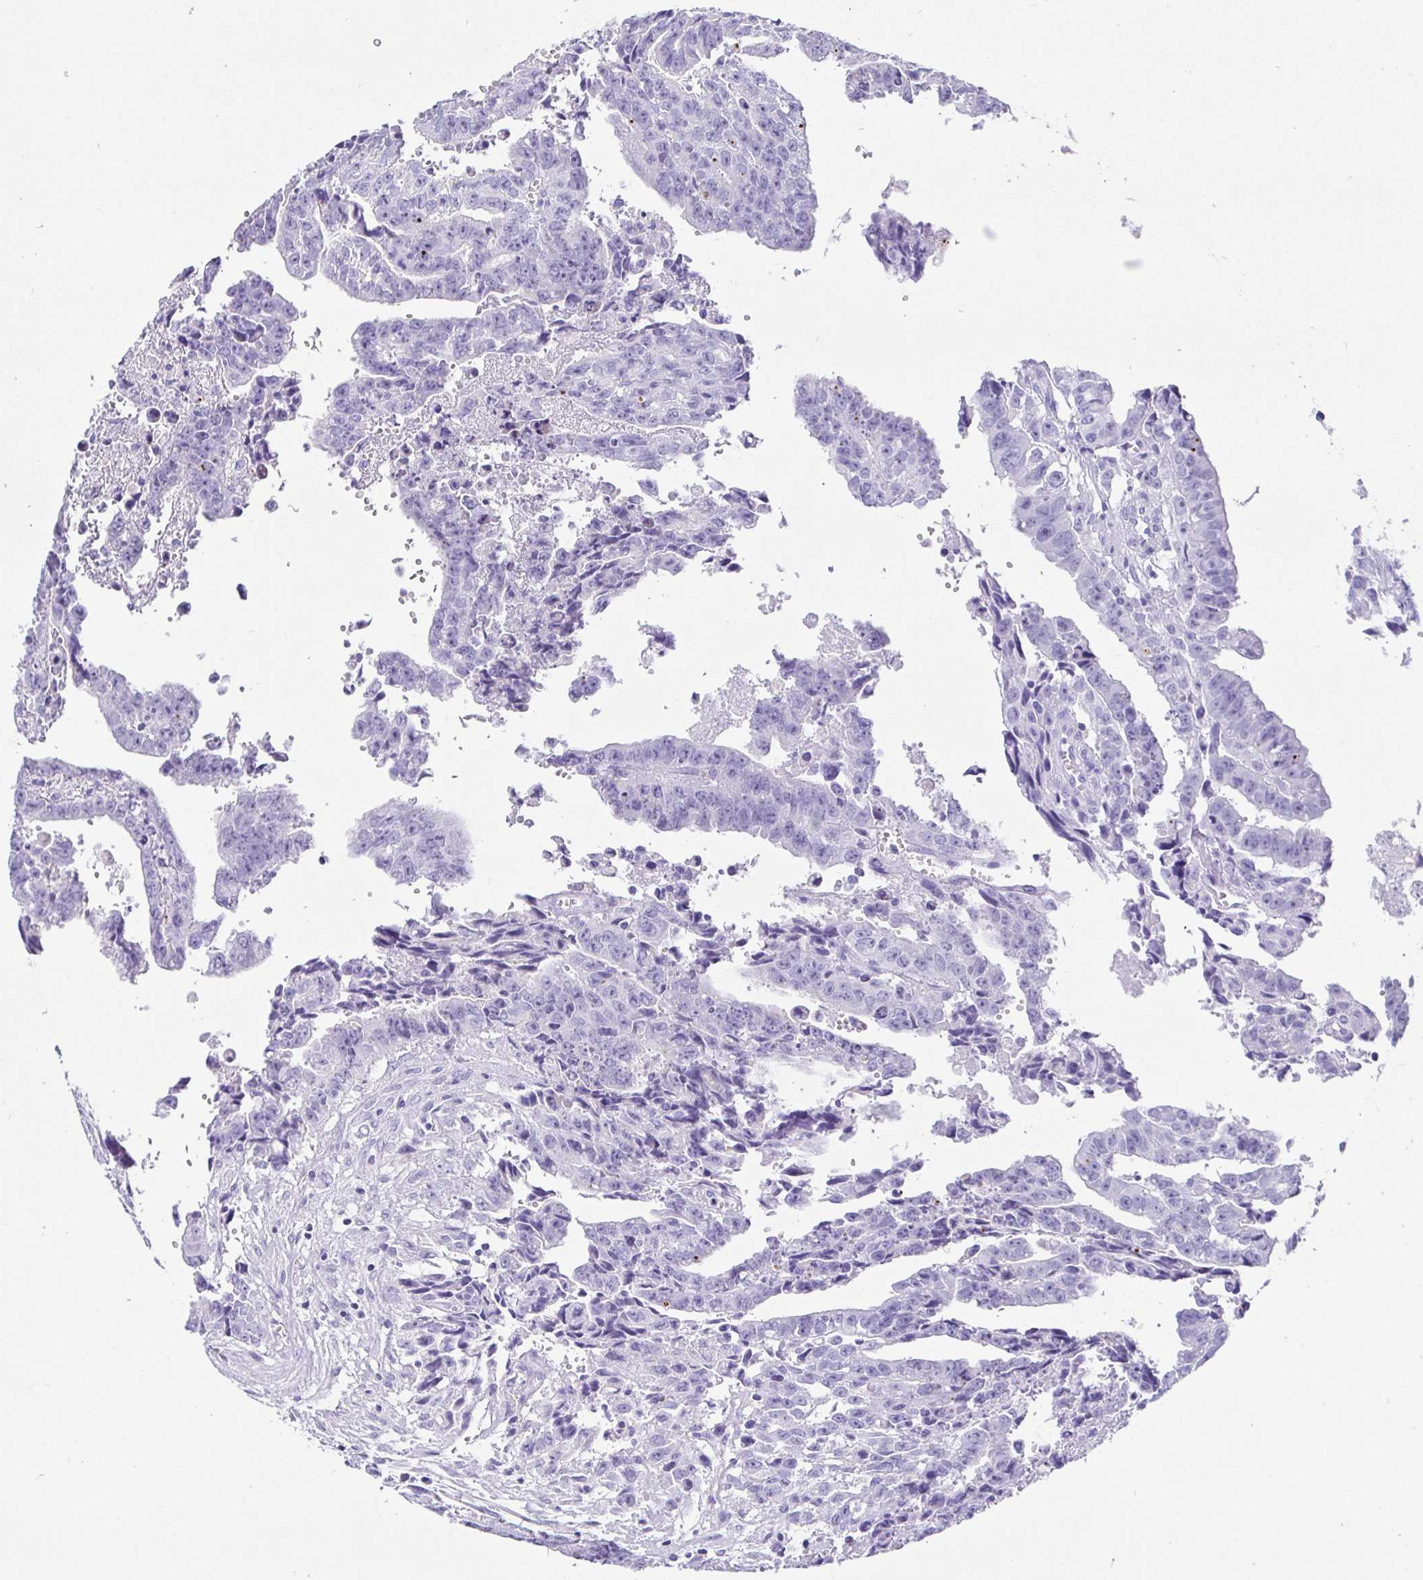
{"staining": {"intensity": "negative", "quantity": "none", "location": "none"}, "tissue": "testis cancer", "cell_type": "Tumor cells", "image_type": "cancer", "snomed": [{"axis": "morphology", "description": "Carcinoma, Embryonal, NOS"}, {"axis": "morphology", "description": "Teratoma, malignant, NOS"}, {"axis": "topography", "description": "Testis"}], "caption": "The IHC image has no significant staining in tumor cells of malignant teratoma (testis) tissue.", "gene": "PRAMEF19", "patient": {"sex": "male", "age": 24}}